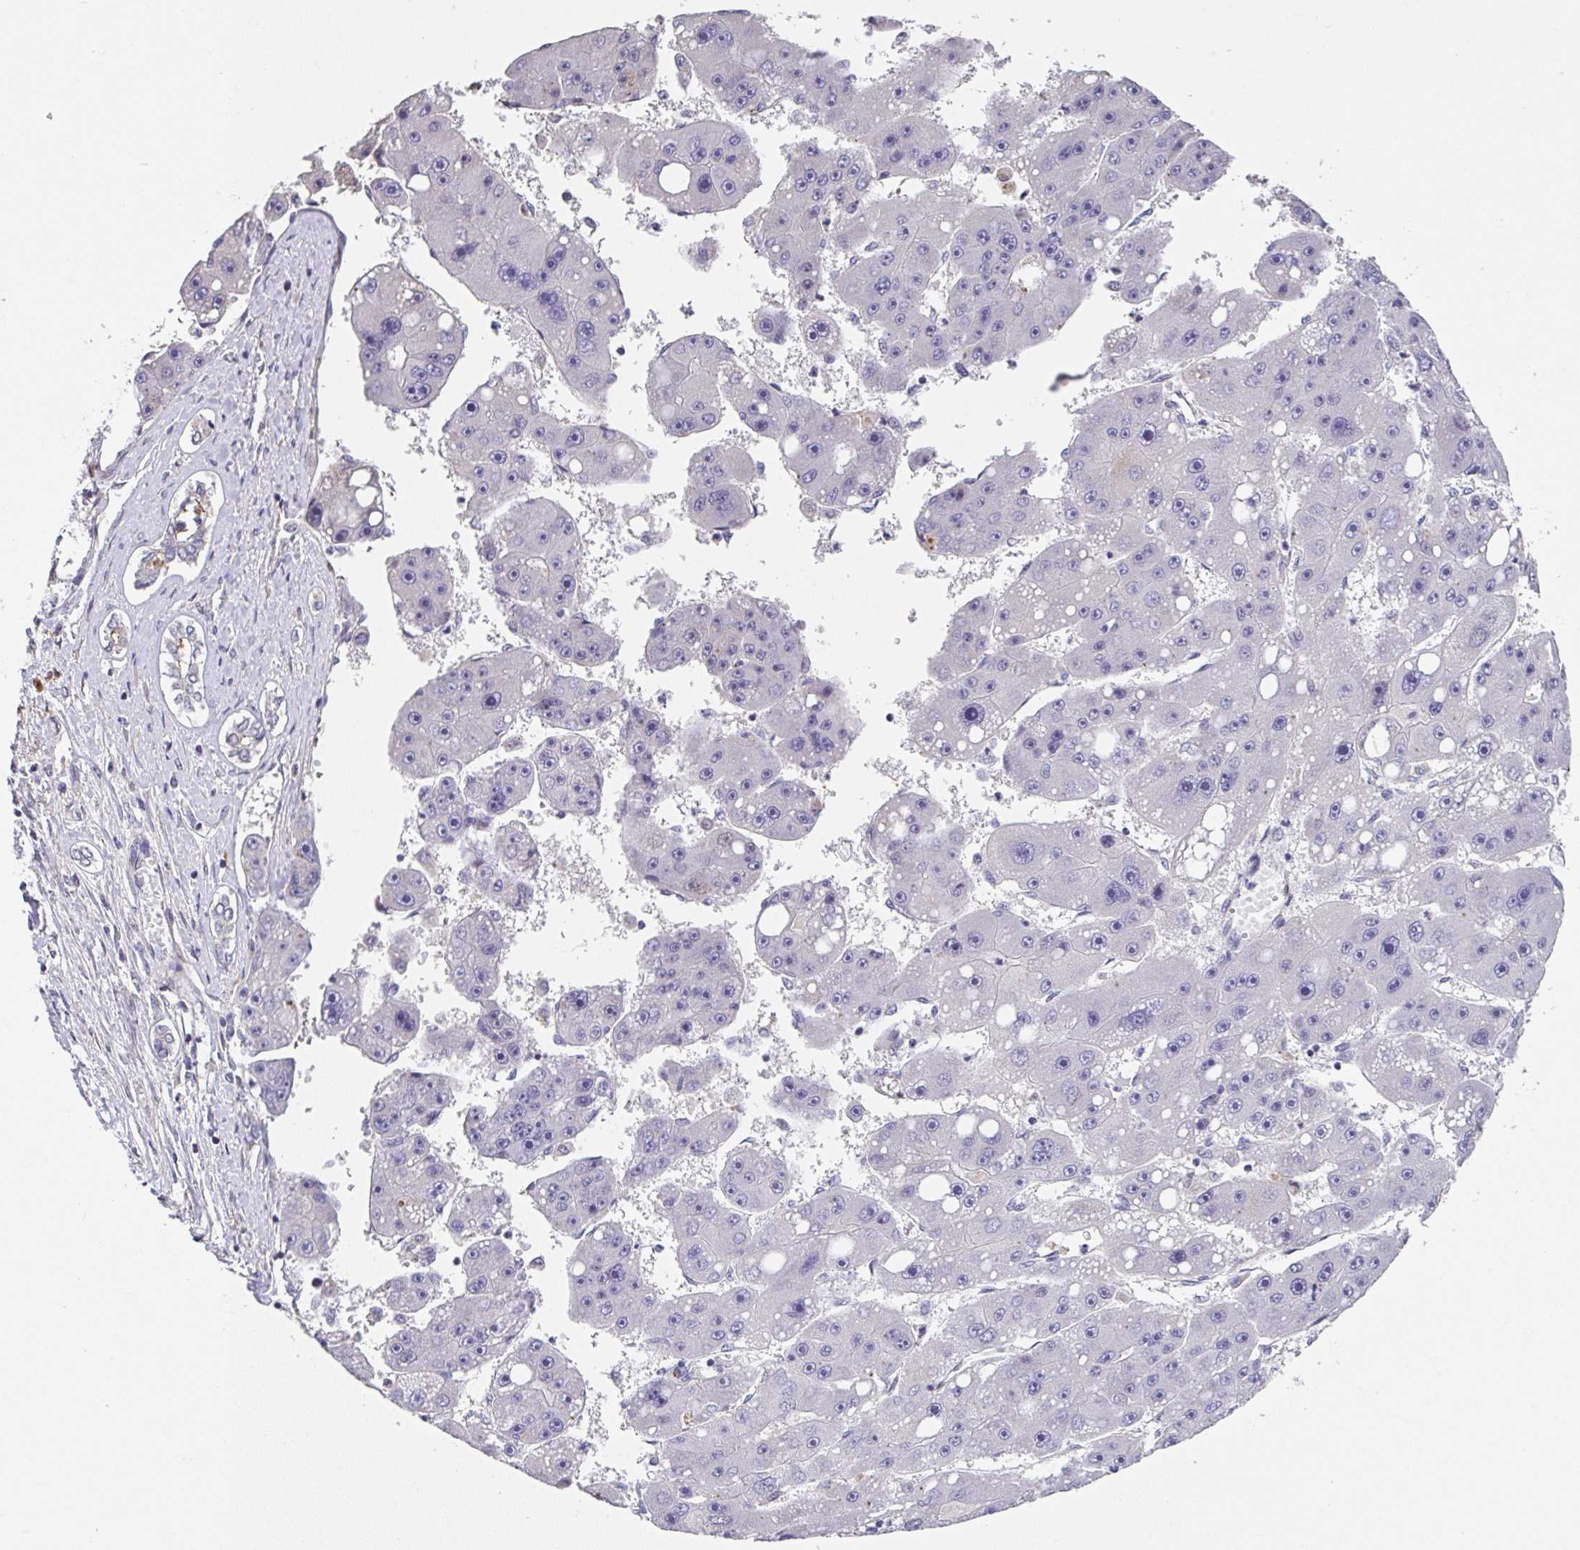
{"staining": {"intensity": "negative", "quantity": "none", "location": "none"}, "tissue": "liver cancer", "cell_type": "Tumor cells", "image_type": "cancer", "snomed": [{"axis": "morphology", "description": "Carcinoma, Hepatocellular, NOS"}, {"axis": "topography", "description": "Liver"}], "caption": "Tumor cells are negative for protein expression in human hepatocellular carcinoma (liver).", "gene": "RUNDC3B", "patient": {"sex": "female", "age": 61}}